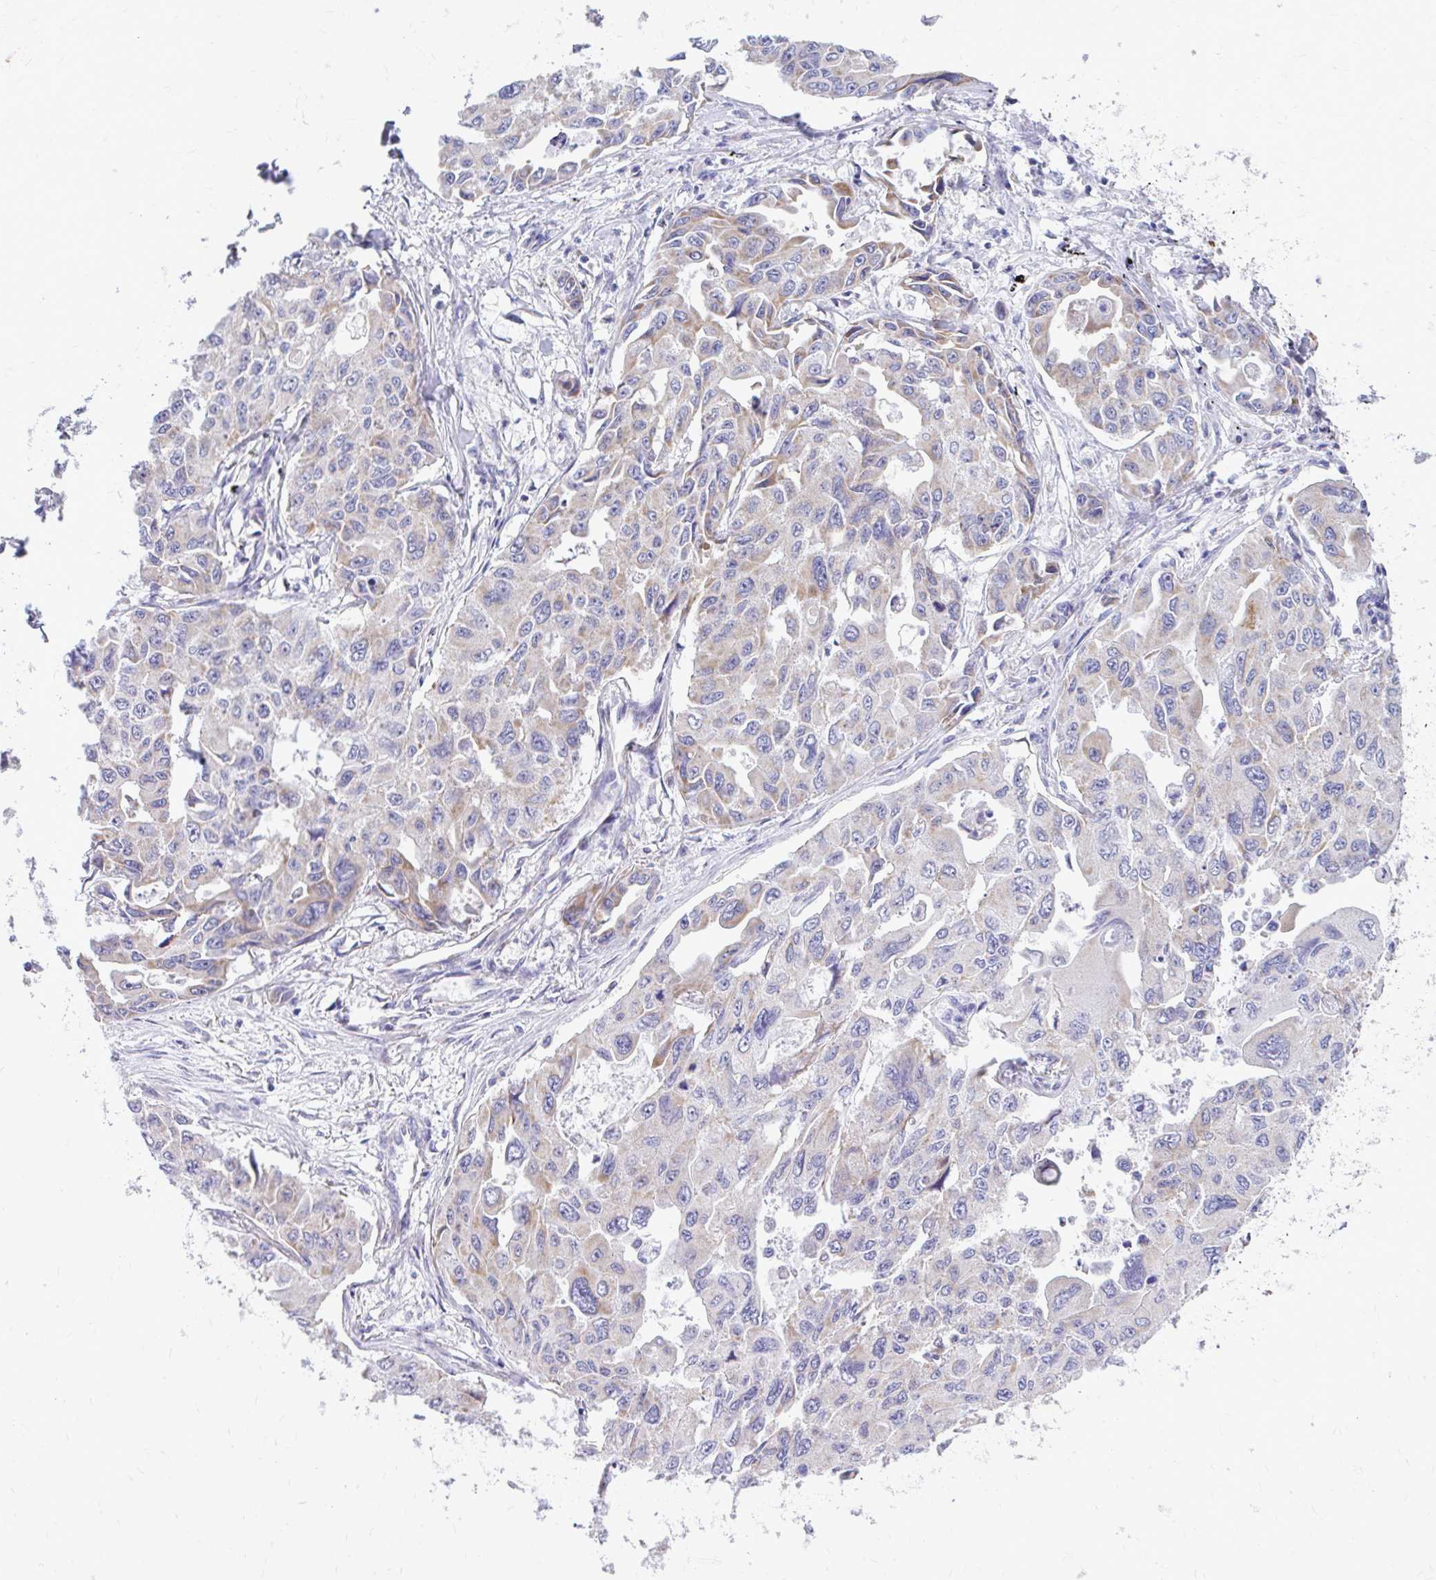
{"staining": {"intensity": "moderate", "quantity": "25%-75%", "location": "cytoplasmic/membranous"}, "tissue": "lung cancer", "cell_type": "Tumor cells", "image_type": "cancer", "snomed": [{"axis": "morphology", "description": "Adenocarcinoma, NOS"}, {"axis": "topography", "description": "Lung"}], "caption": "Immunohistochemical staining of human lung cancer (adenocarcinoma) reveals medium levels of moderate cytoplasmic/membranous expression in about 25%-75% of tumor cells. Ihc stains the protein of interest in brown and the nuclei are stained blue.", "gene": "MRPL19", "patient": {"sex": "male", "age": 64}}